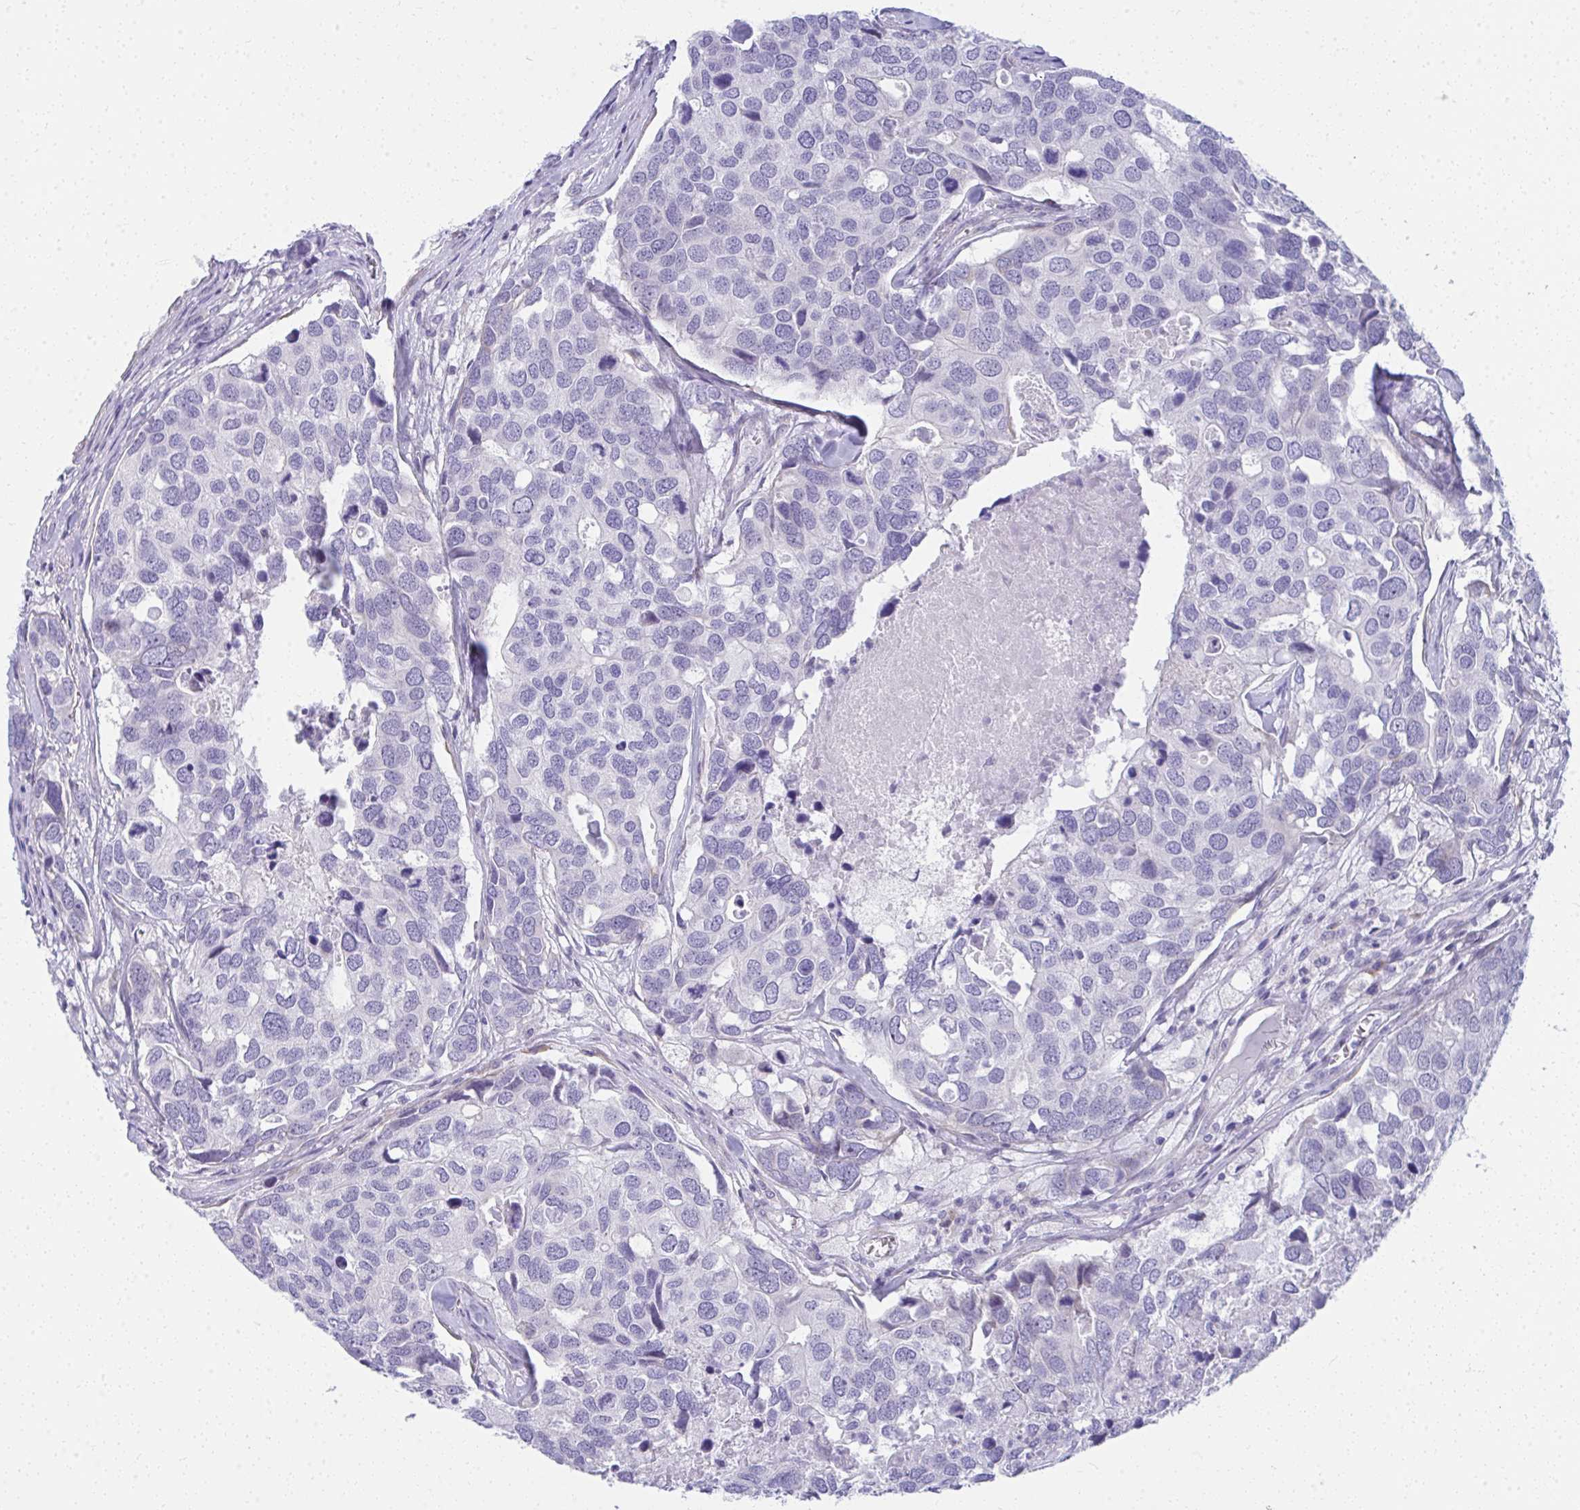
{"staining": {"intensity": "negative", "quantity": "none", "location": "none"}, "tissue": "breast cancer", "cell_type": "Tumor cells", "image_type": "cancer", "snomed": [{"axis": "morphology", "description": "Duct carcinoma"}, {"axis": "topography", "description": "Breast"}], "caption": "IHC micrograph of neoplastic tissue: human breast intraductal carcinoma stained with DAB reveals no significant protein expression in tumor cells.", "gene": "PUS7L", "patient": {"sex": "female", "age": 83}}